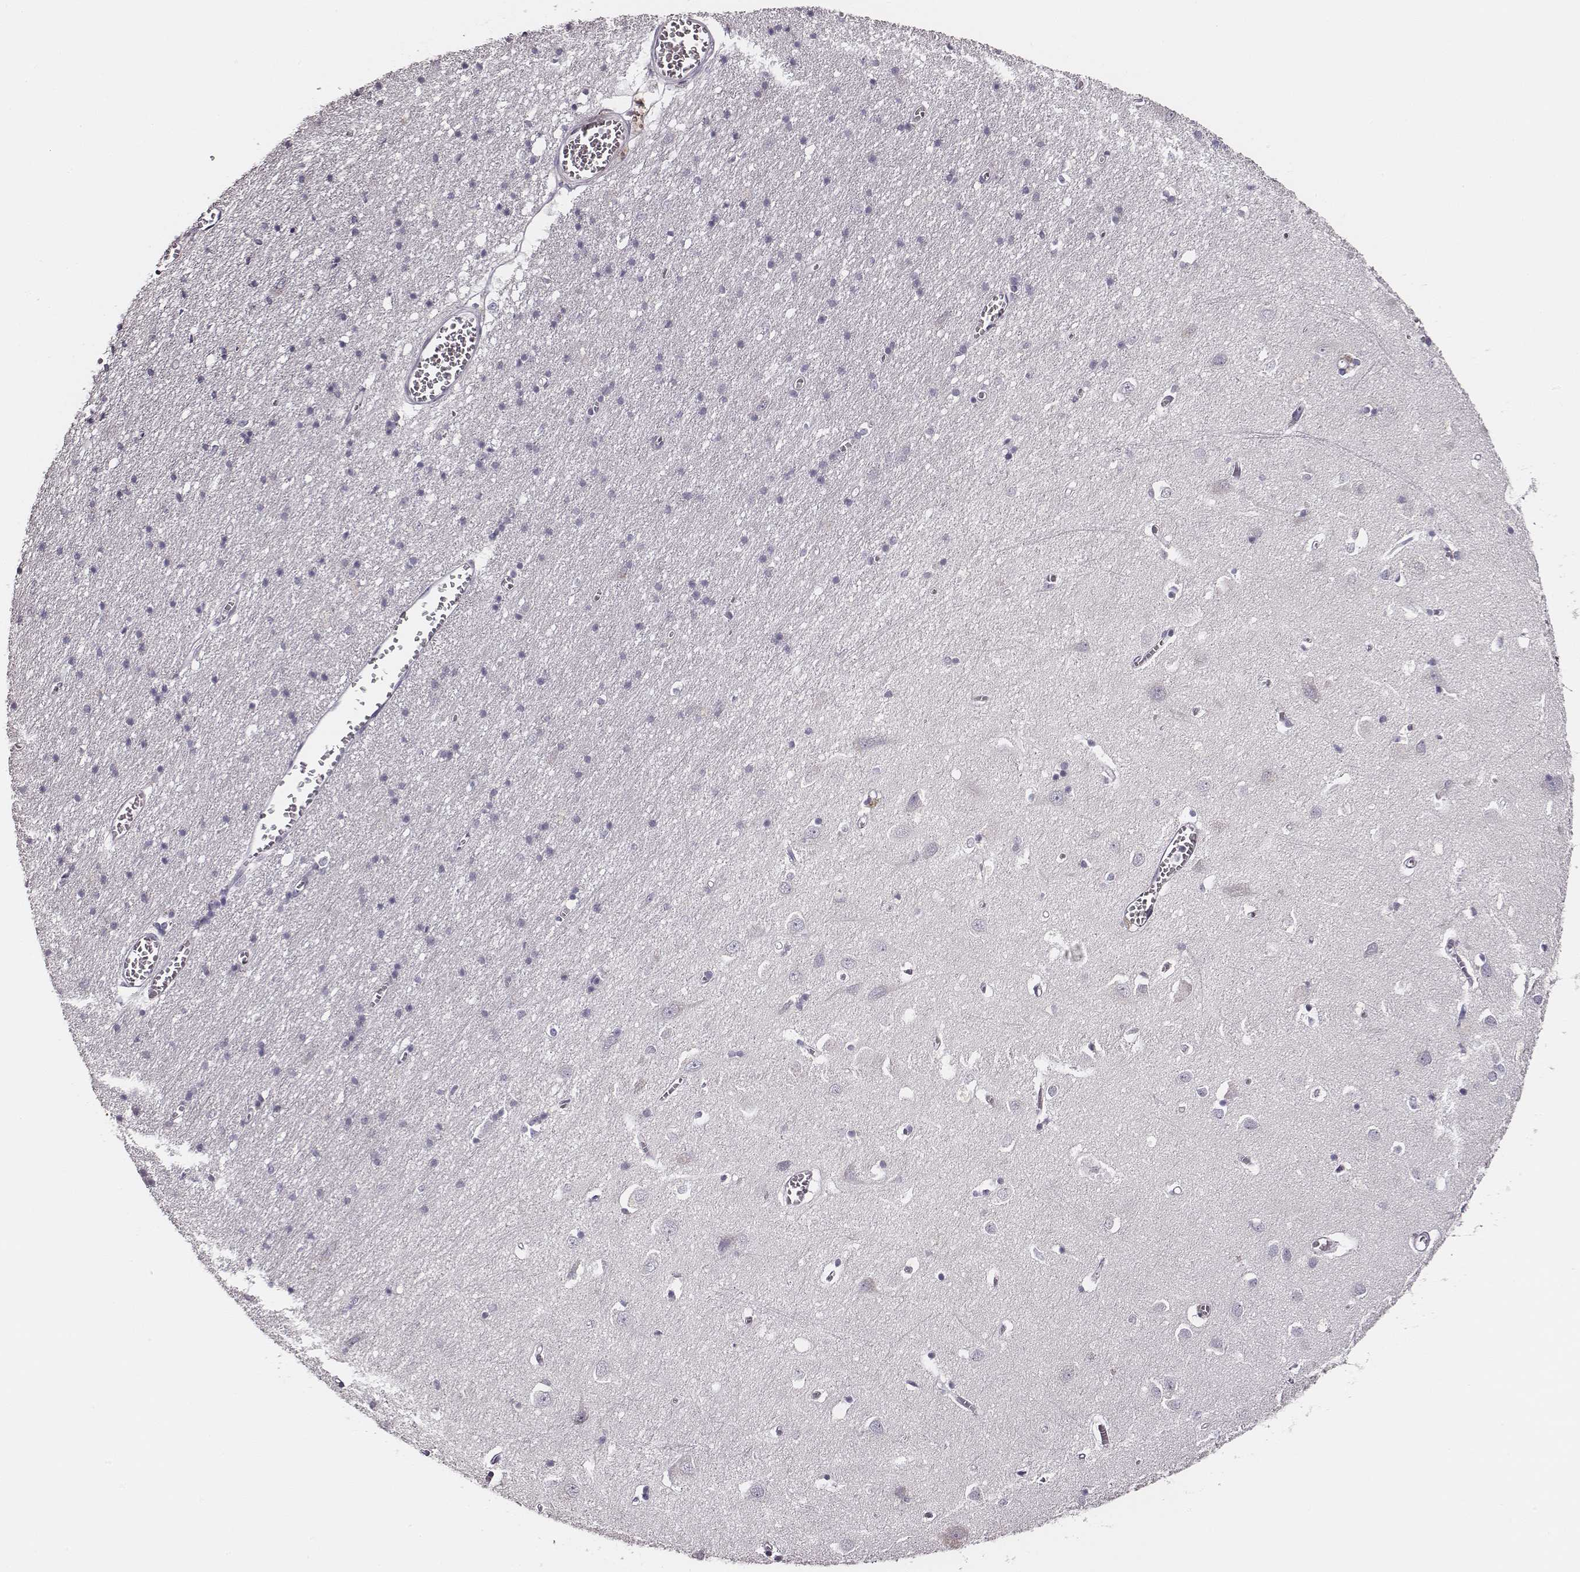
{"staining": {"intensity": "negative", "quantity": "none", "location": "none"}, "tissue": "cerebral cortex", "cell_type": "Endothelial cells", "image_type": "normal", "snomed": [{"axis": "morphology", "description": "Normal tissue, NOS"}, {"axis": "topography", "description": "Cerebral cortex"}], "caption": "A high-resolution histopathology image shows IHC staining of unremarkable cerebral cortex, which reveals no significant expression in endothelial cells. (DAB (3,3'-diaminobenzidine) immunohistochemistry, high magnification).", "gene": "UBL4B", "patient": {"sex": "male", "age": 70}}